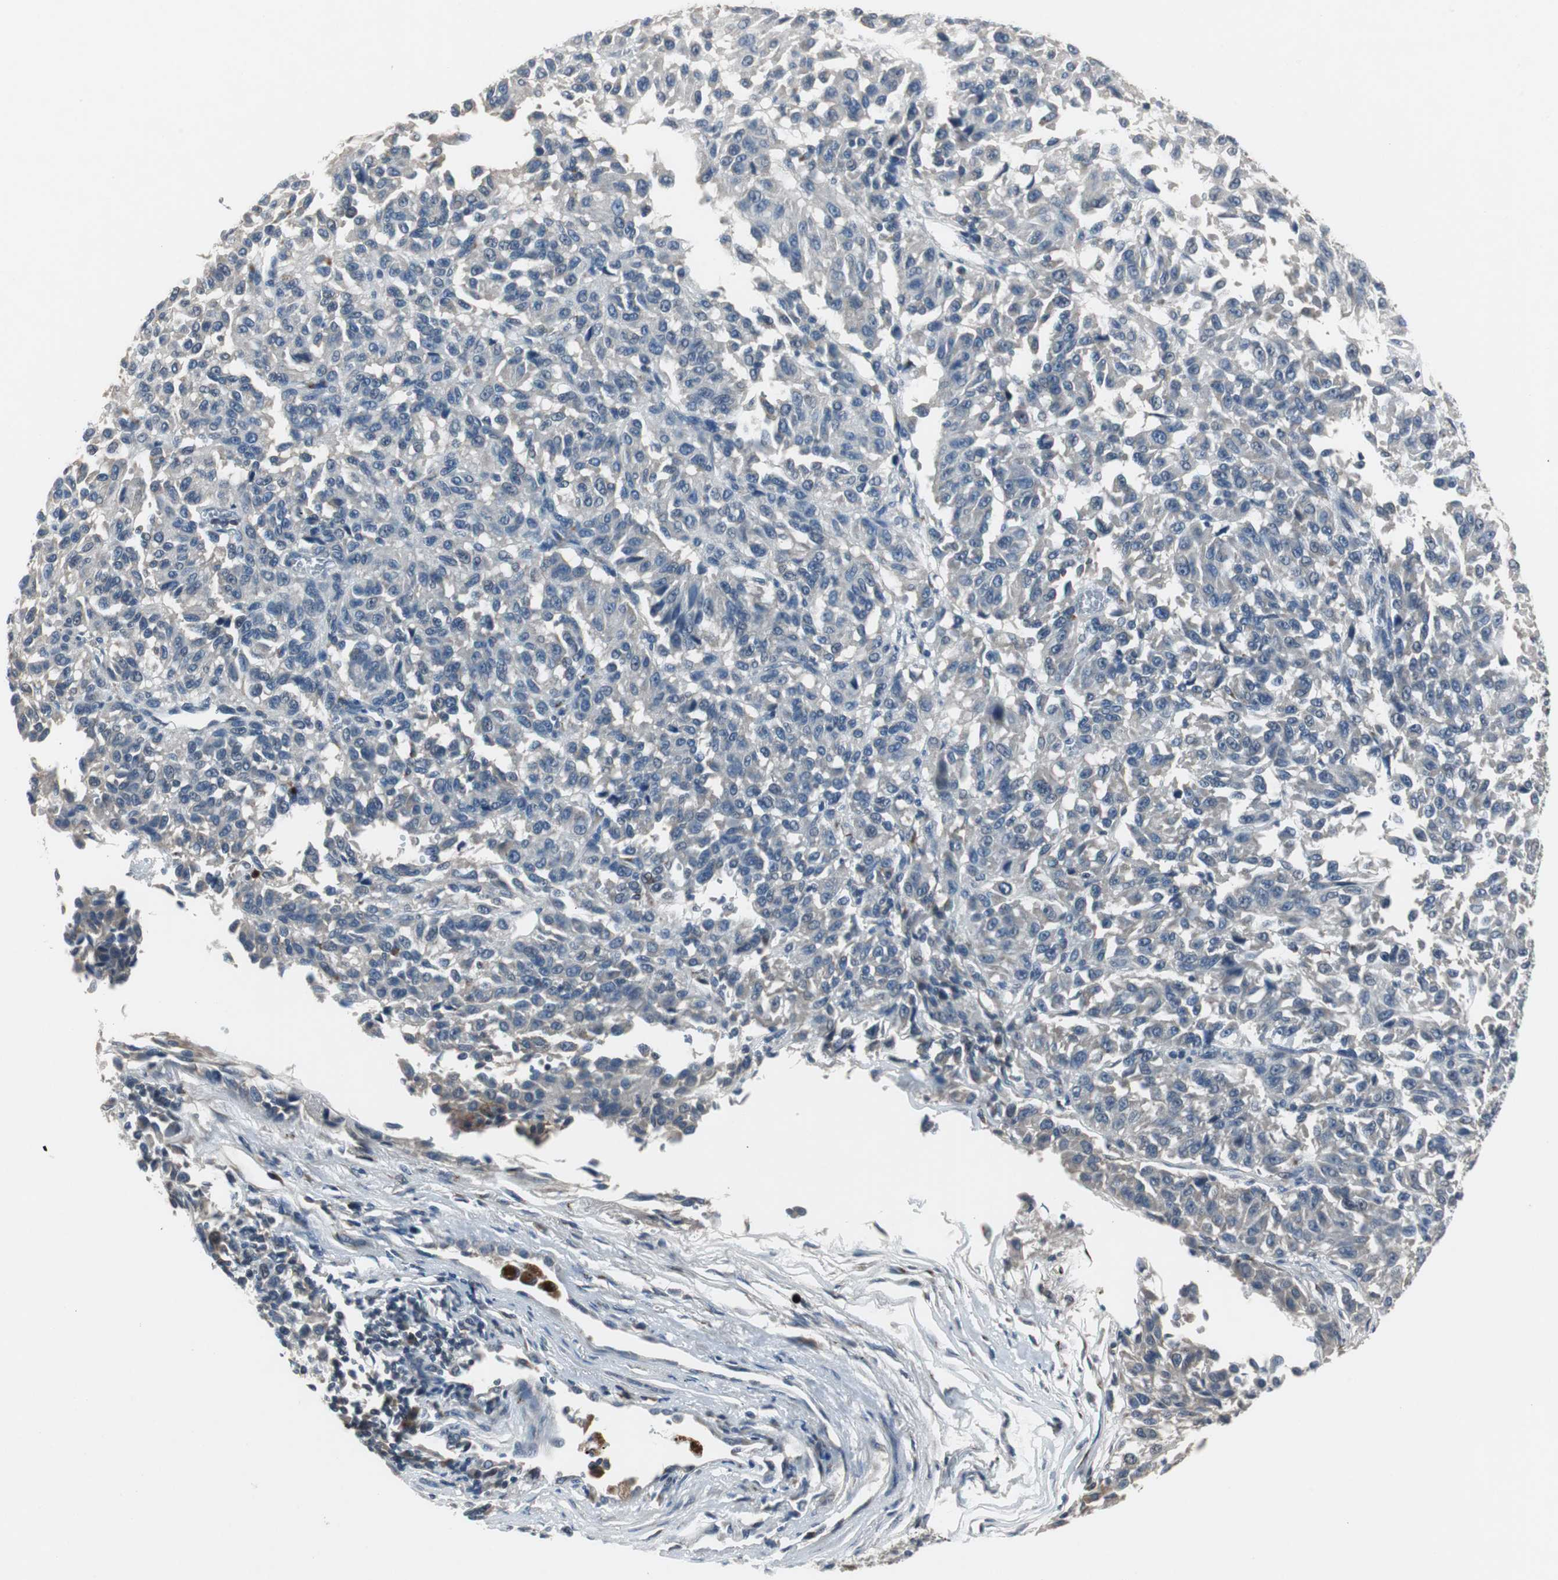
{"staining": {"intensity": "weak", "quantity": "<25%", "location": "cytoplasmic/membranous"}, "tissue": "melanoma", "cell_type": "Tumor cells", "image_type": "cancer", "snomed": [{"axis": "morphology", "description": "Malignant melanoma, Metastatic site"}, {"axis": "topography", "description": "Lung"}], "caption": "Immunohistochemistry (IHC) image of malignant melanoma (metastatic site) stained for a protein (brown), which demonstrates no staining in tumor cells.", "gene": "PCYT1B", "patient": {"sex": "male", "age": 64}}